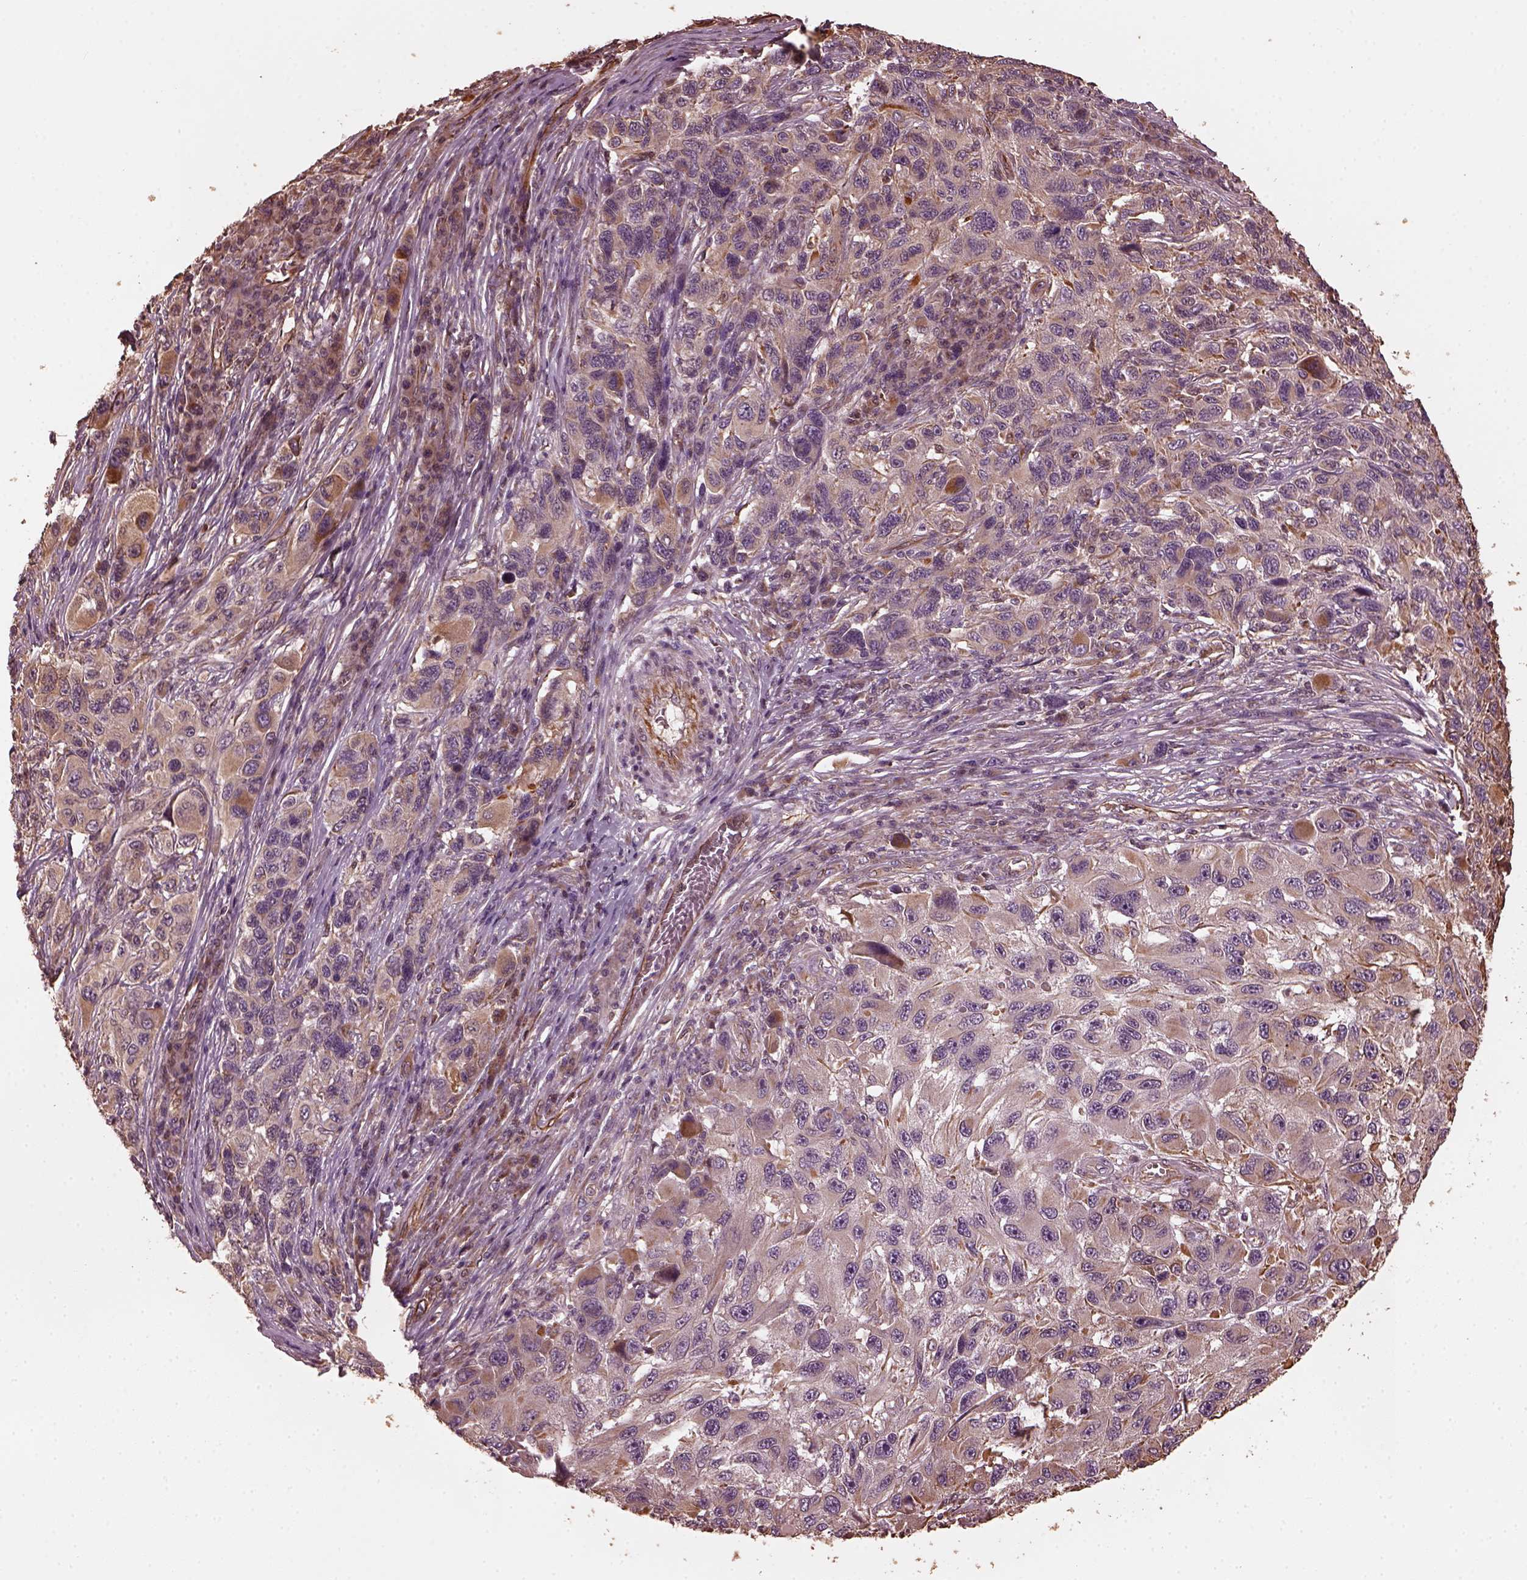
{"staining": {"intensity": "moderate", "quantity": "<25%", "location": "cytoplasmic/membranous"}, "tissue": "melanoma", "cell_type": "Tumor cells", "image_type": "cancer", "snomed": [{"axis": "morphology", "description": "Malignant melanoma, NOS"}, {"axis": "topography", "description": "Skin"}], "caption": "Immunohistochemistry (DAB (3,3'-diaminobenzidine)) staining of human malignant melanoma shows moderate cytoplasmic/membranous protein expression in approximately <25% of tumor cells.", "gene": "GTPBP1", "patient": {"sex": "male", "age": 53}}